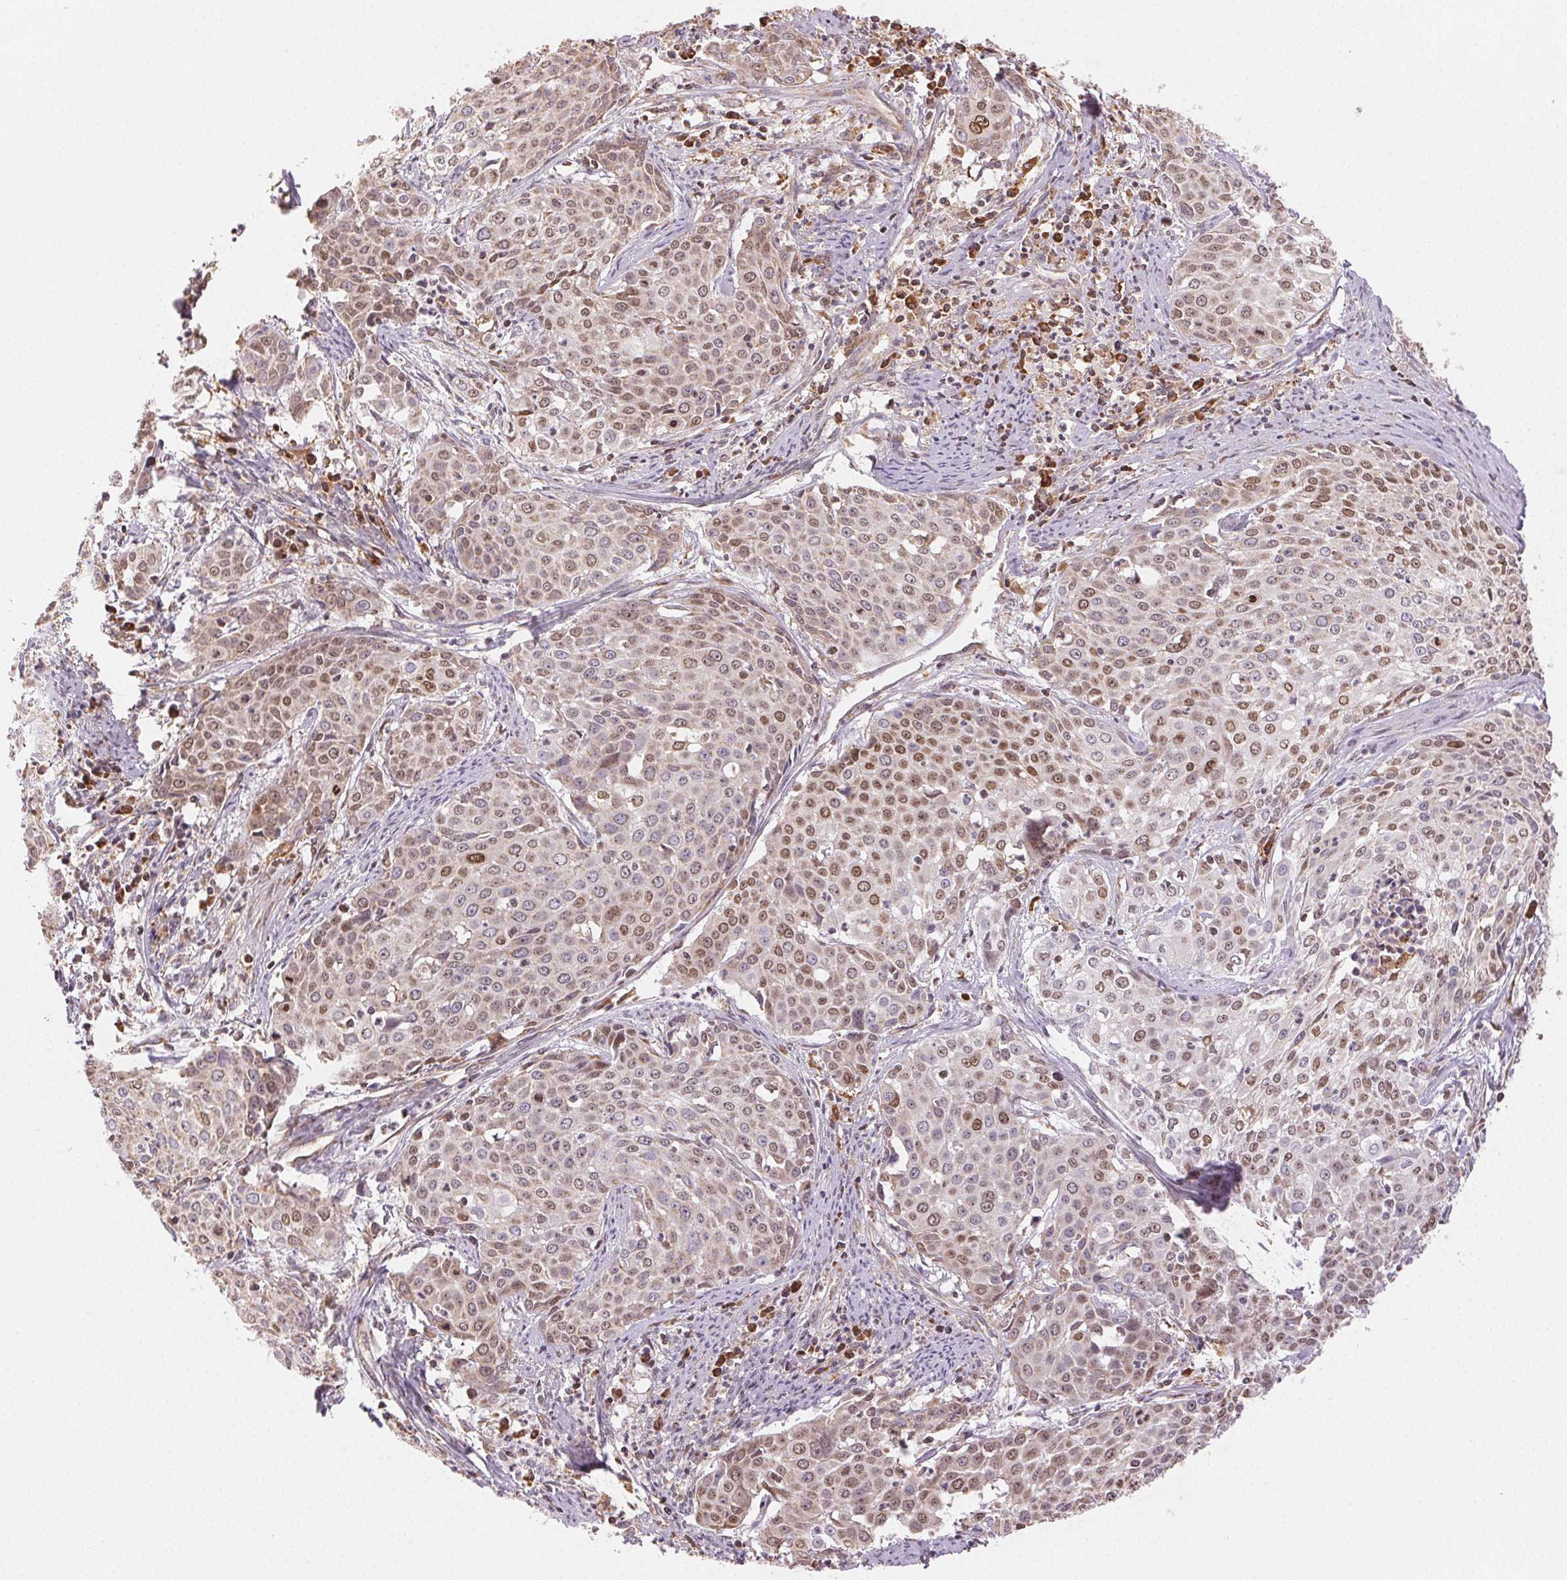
{"staining": {"intensity": "weak", "quantity": "25%-75%", "location": "nuclear"}, "tissue": "cervical cancer", "cell_type": "Tumor cells", "image_type": "cancer", "snomed": [{"axis": "morphology", "description": "Squamous cell carcinoma, NOS"}, {"axis": "topography", "description": "Cervix"}], "caption": "High-magnification brightfield microscopy of squamous cell carcinoma (cervical) stained with DAB (3,3'-diaminobenzidine) (brown) and counterstained with hematoxylin (blue). tumor cells exhibit weak nuclear staining is seen in about25%-75% of cells.", "gene": "PIWIL4", "patient": {"sex": "female", "age": 39}}